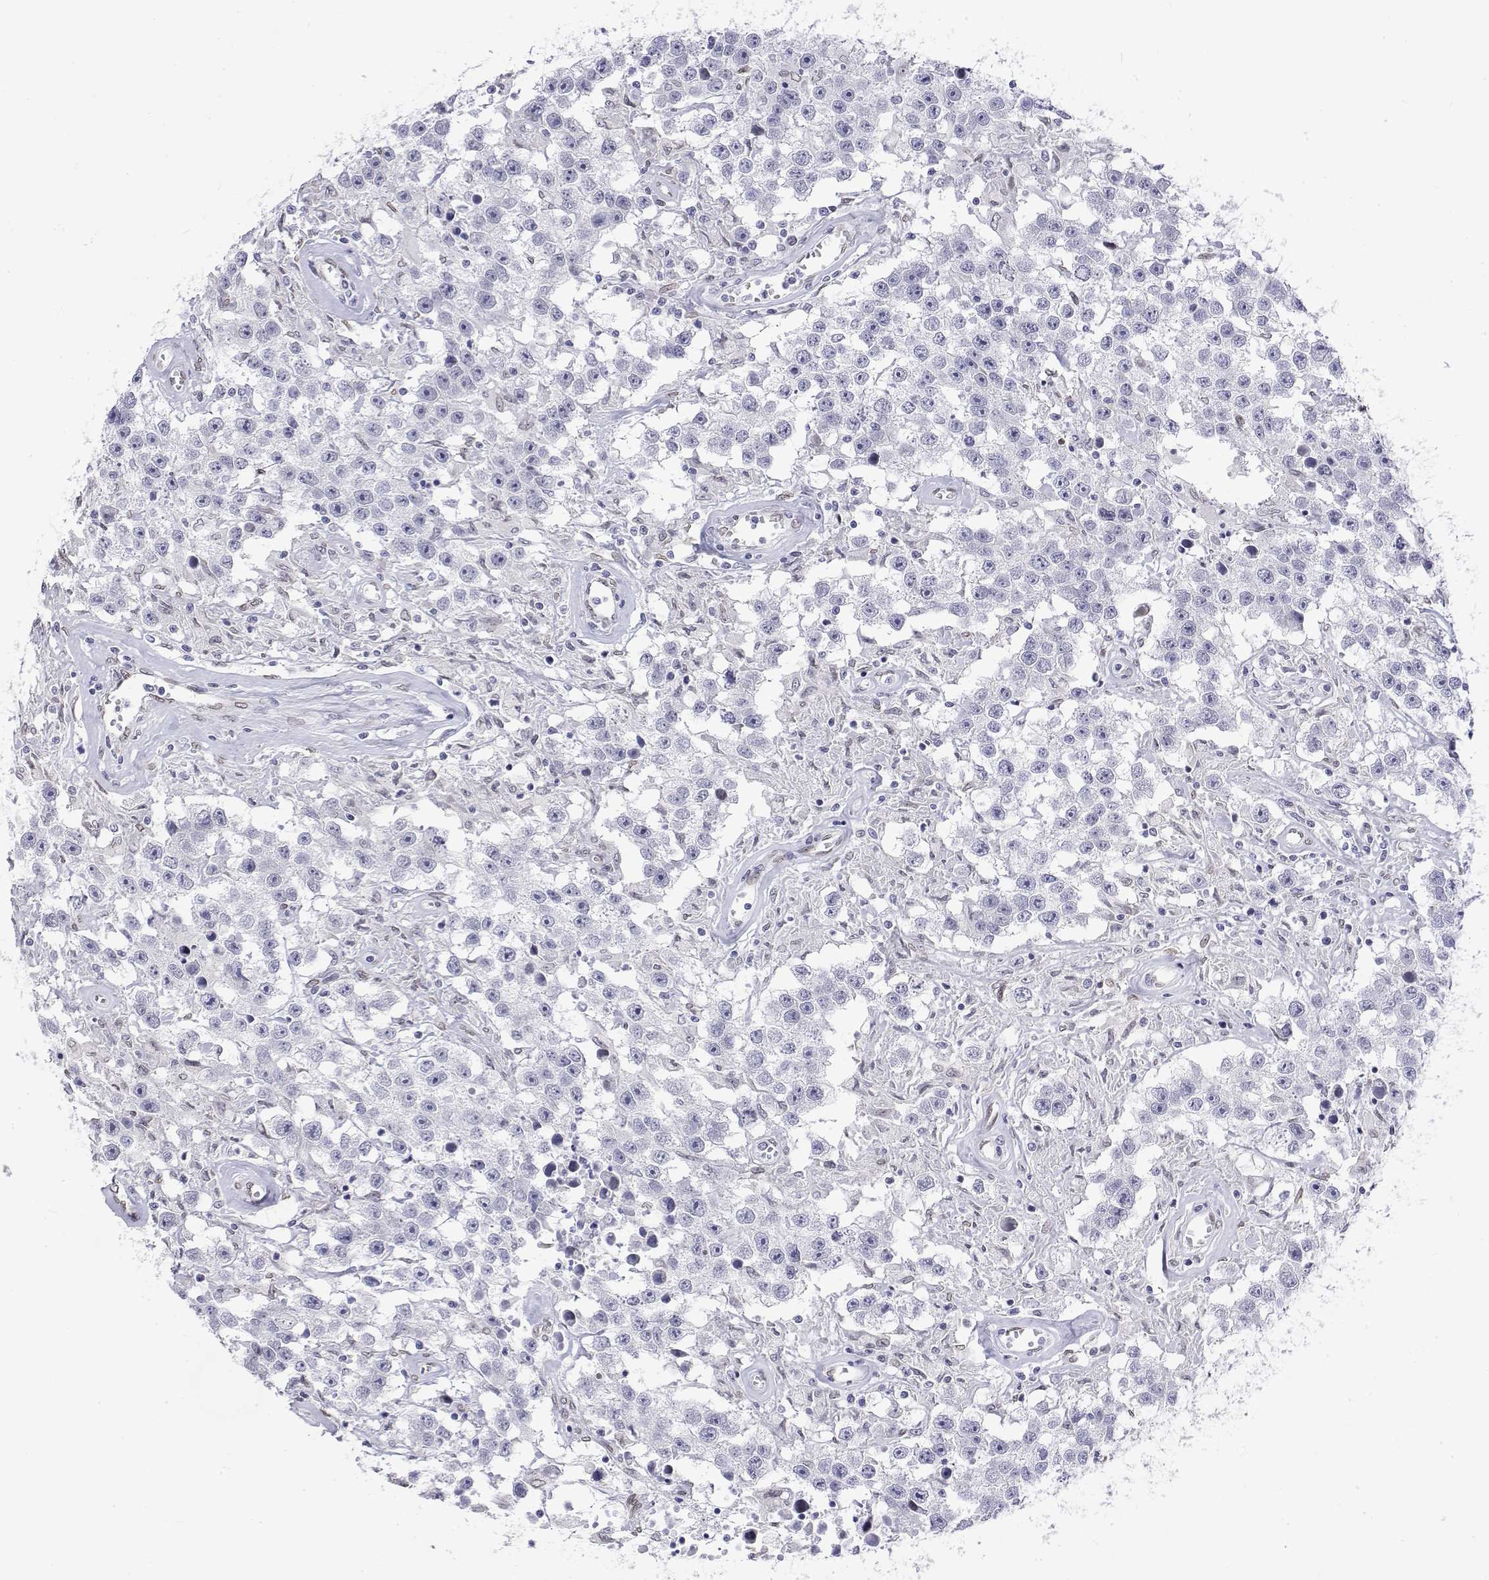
{"staining": {"intensity": "negative", "quantity": "none", "location": "none"}, "tissue": "testis cancer", "cell_type": "Tumor cells", "image_type": "cancer", "snomed": [{"axis": "morphology", "description": "Seminoma, NOS"}, {"axis": "topography", "description": "Testis"}], "caption": "The immunohistochemistry image has no significant expression in tumor cells of testis cancer (seminoma) tissue.", "gene": "ZNF532", "patient": {"sex": "male", "age": 43}}